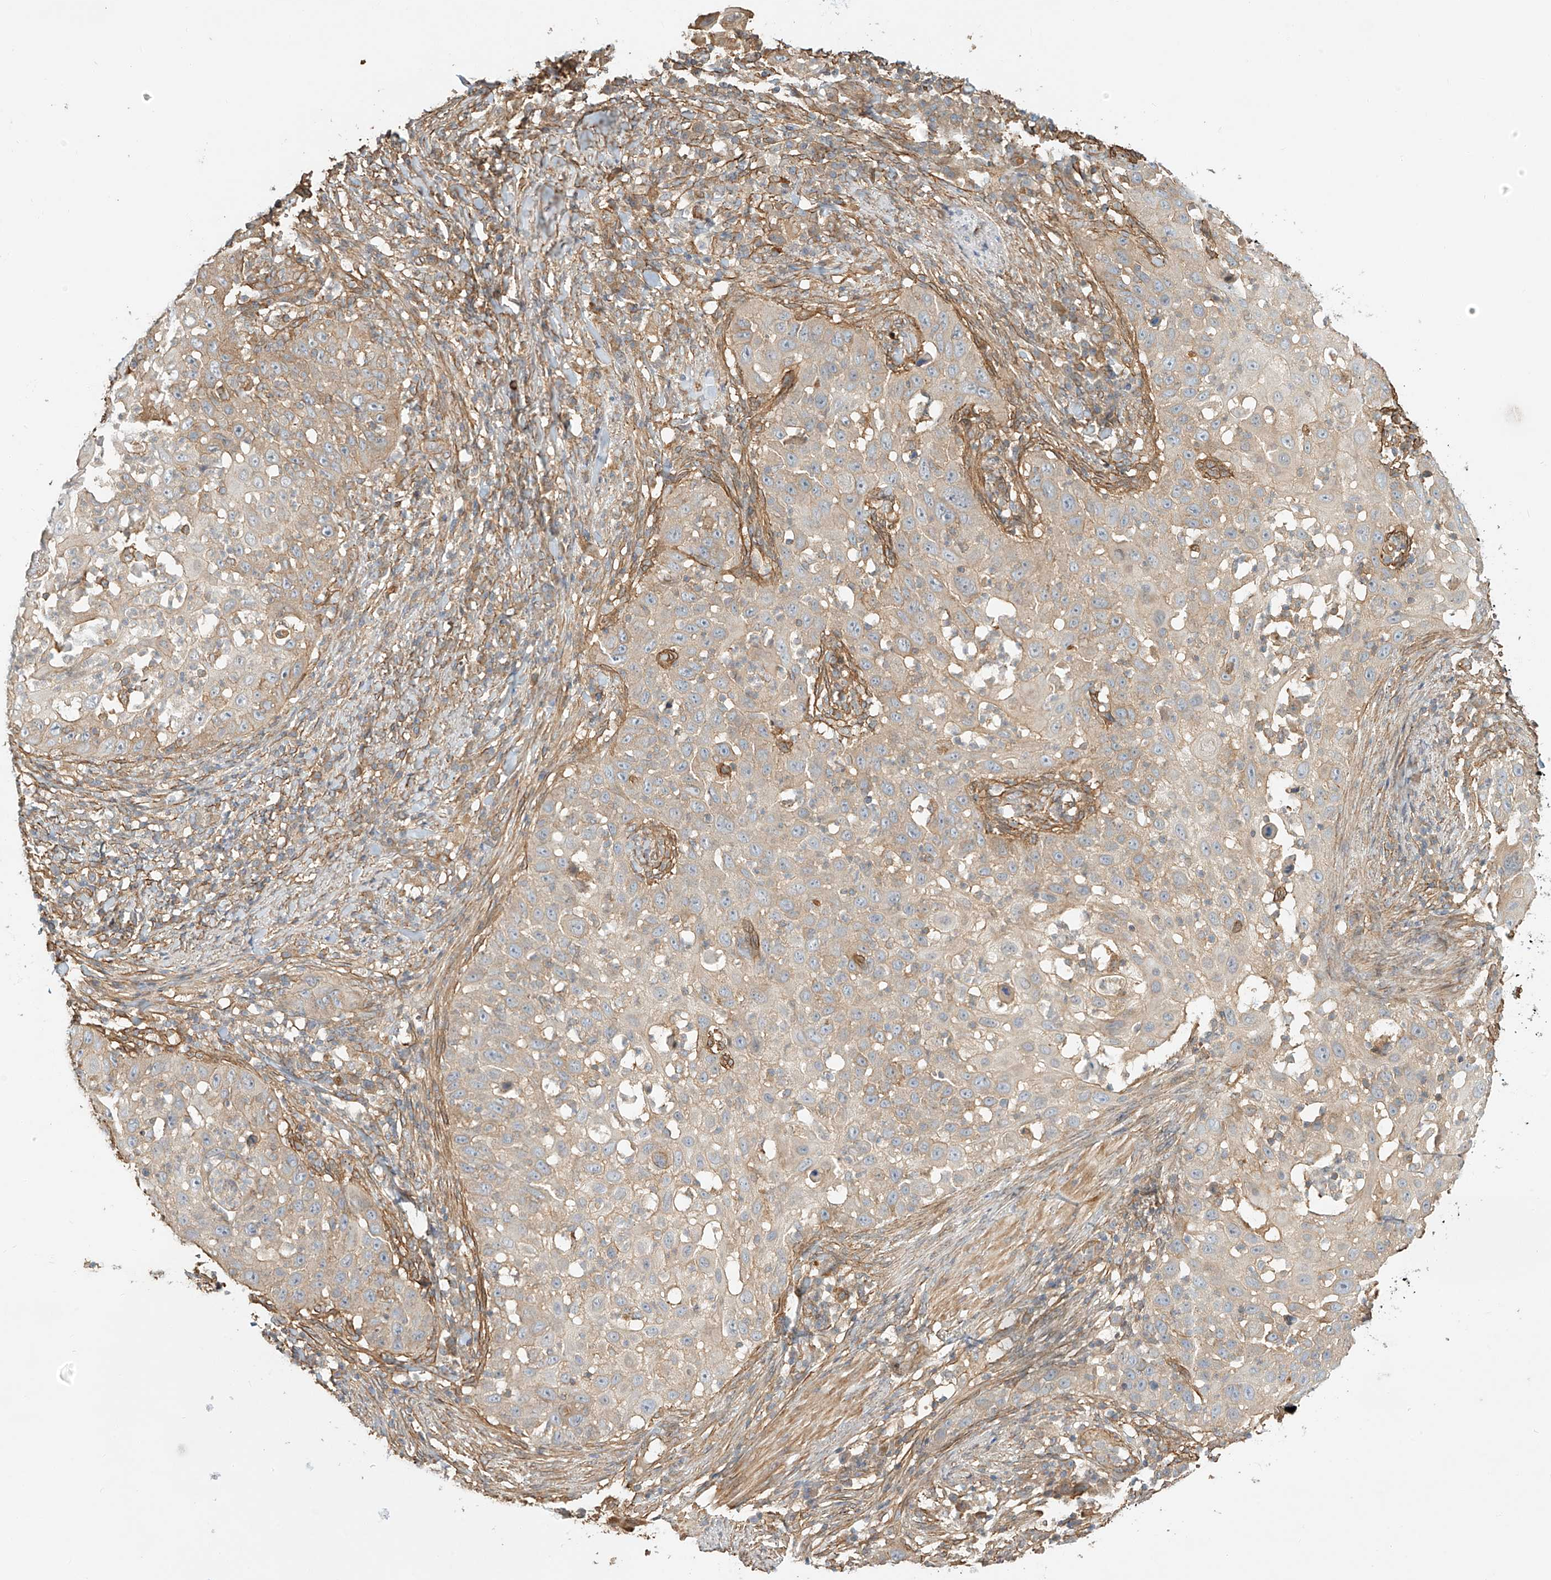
{"staining": {"intensity": "weak", "quantity": "25%-75%", "location": "cytoplasmic/membranous"}, "tissue": "skin cancer", "cell_type": "Tumor cells", "image_type": "cancer", "snomed": [{"axis": "morphology", "description": "Squamous cell carcinoma, NOS"}, {"axis": "topography", "description": "Skin"}], "caption": "A photomicrograph showing weak cytoplasmic/membranous staining in approximately 25%-75% of tumor cells in skin cancer, as visualized by brown immunohistochemical staining.", "gene": "CSMD3", "patient": {"sex": "female", "age": 44}}